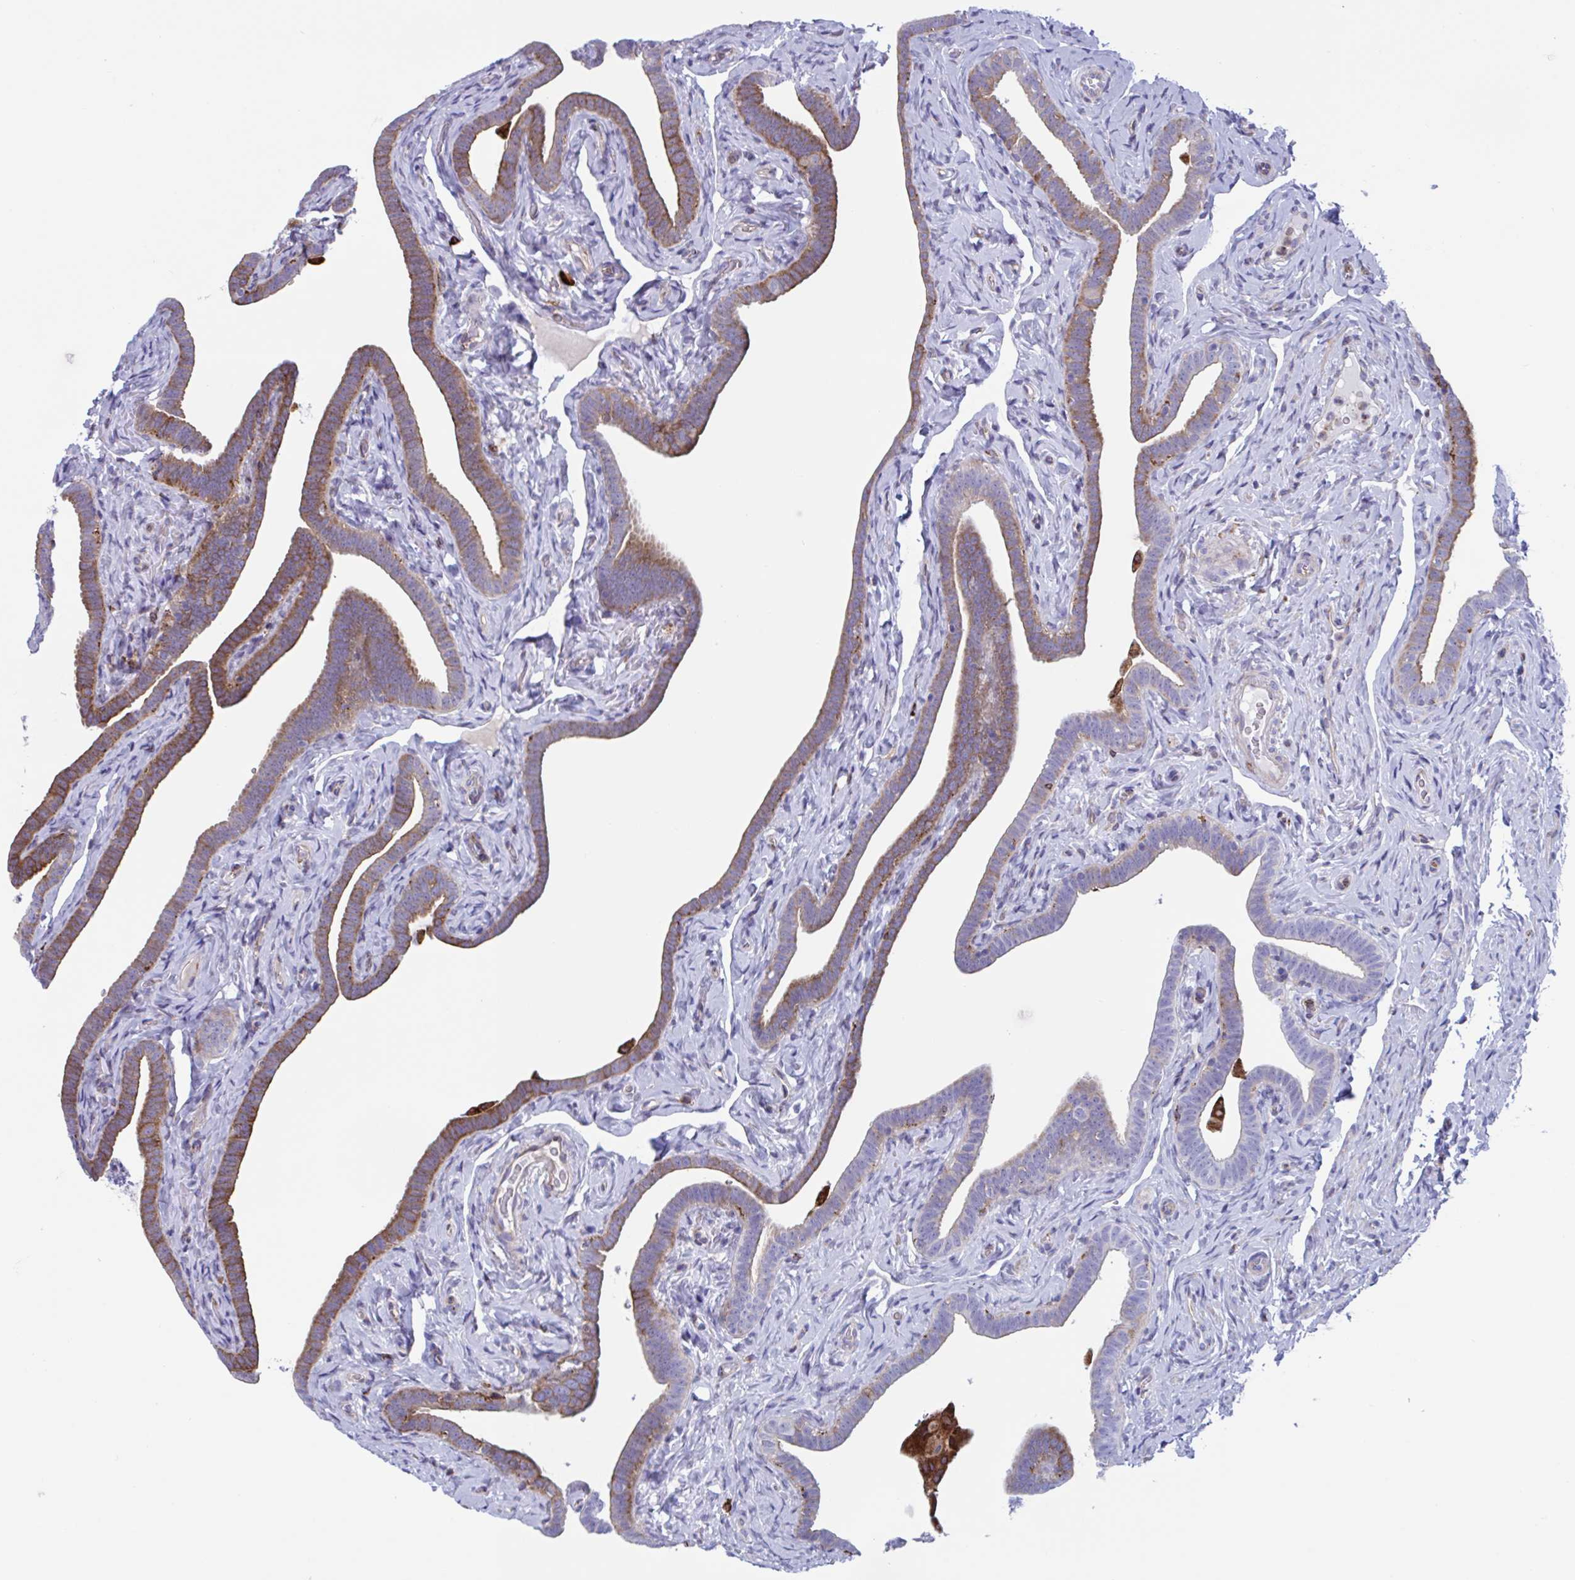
{"staining": {"intensity": "moderate", "quantity": "25%-75%", "location": "cytoplasmic/membranous"}, "tissue": "fallopian tube", "cell_type": "Glandular cells", "image_type": "normal", "snomed": [{"axis": "morphology", "description": "Normal tissue, NOS"}, {"axis": "topography", "description": "Fallopian tube"}], "caption": "A micrograph of human fallopian tube stained for a protein demonstrates moderate cytoplasmic/membranous brown staining in glandular cells.", "gene": "PEAK3", "patient": {"sex": "female", "age": 69}}